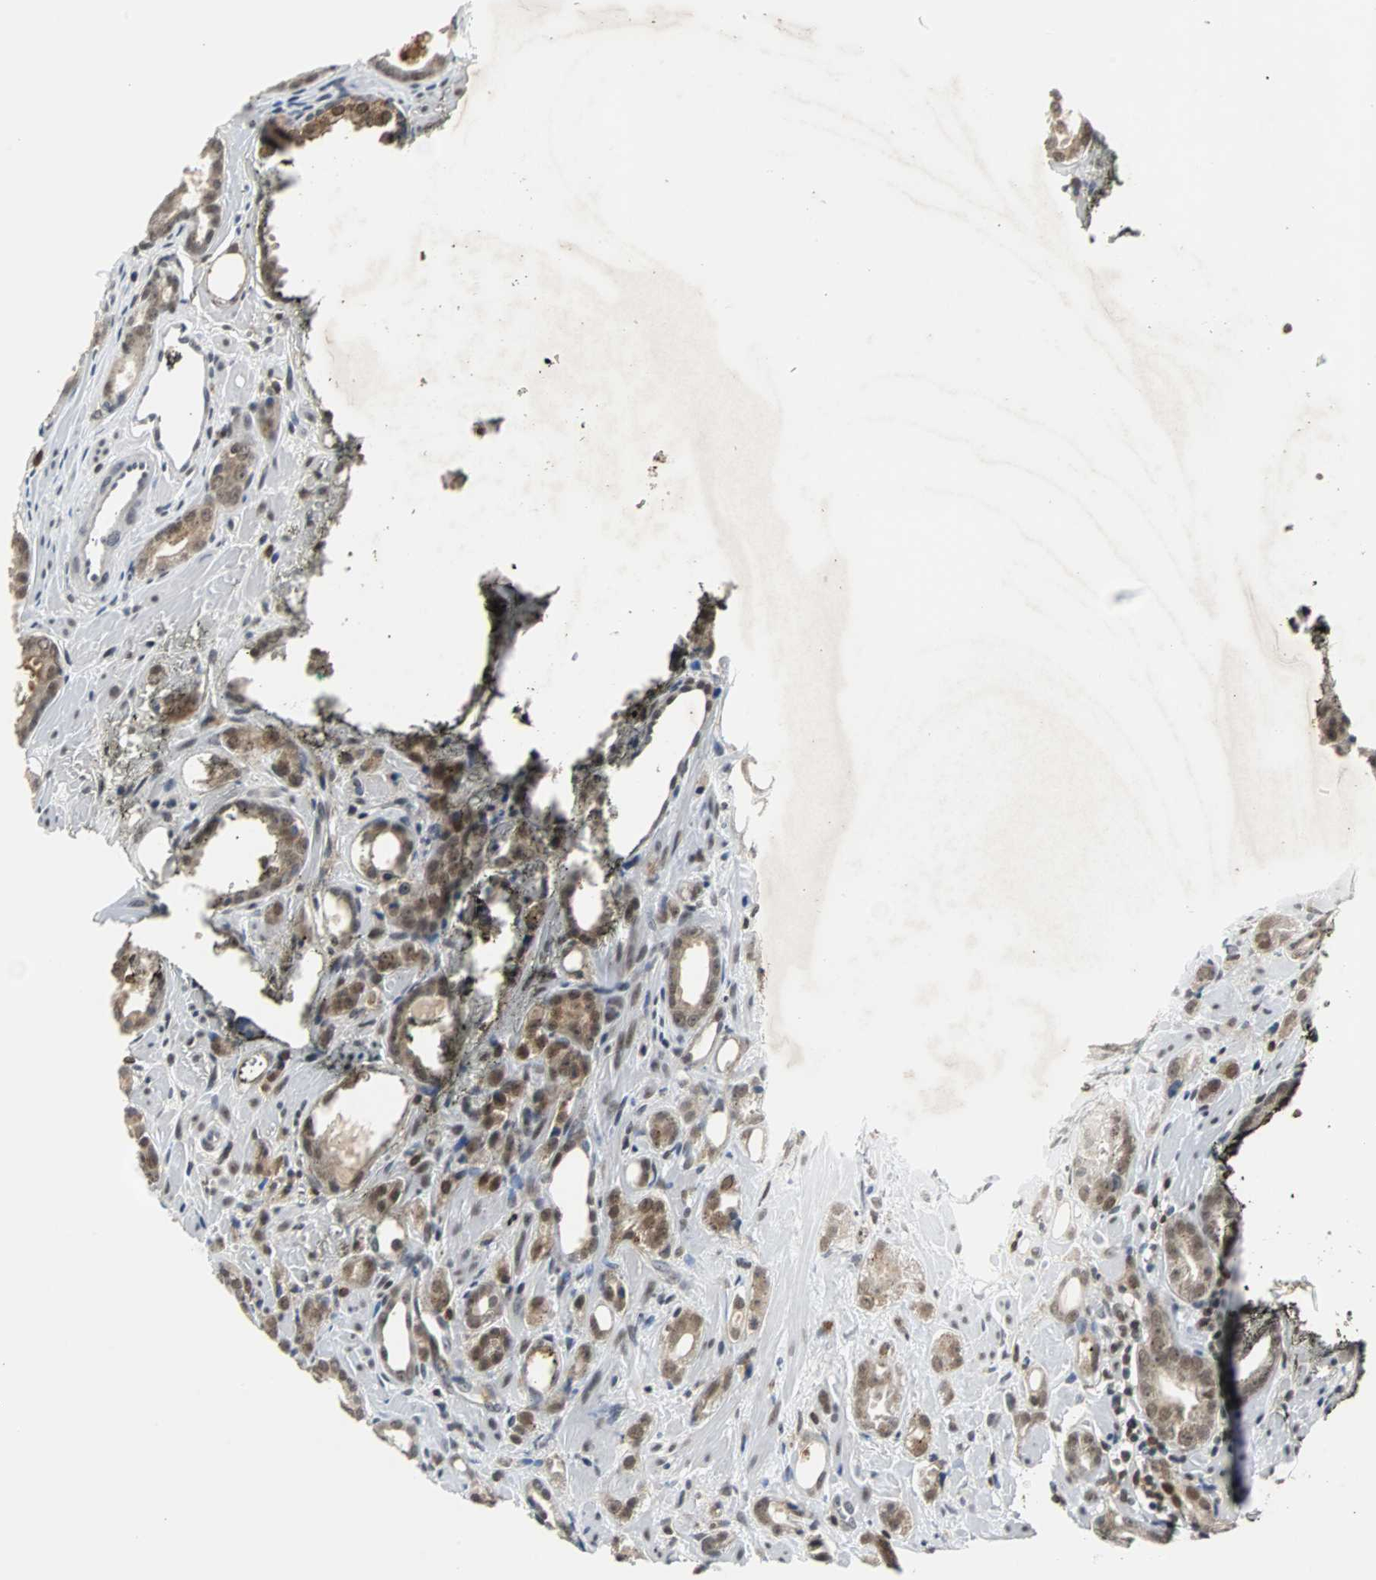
{"staining": {"intensity": "moderate", "quantity": ">75%", "location": "cytoplasmic/membranous,nuclear"}, "tissue": "prostate cancer", "cell_type": "Tumor cells", "image_type": "cancer", "snomed": [{"axis": "morphology", "description": "Adenocarcinoma, Low grade"}, {"axis": "topography", "description": "Prostate"}], "caption": "Prostate cancer stained with immunohistochemistry shows moderate cytoplasmic/membranous and nuclear expression in about >75% of tumor cells. (DAB (3,3'-diaminobenzidine) IHC, brown staining for protein, blue staining for nuclei).", "gene": "SIRT1", "patient": {"sex": "male", "age": 57}}